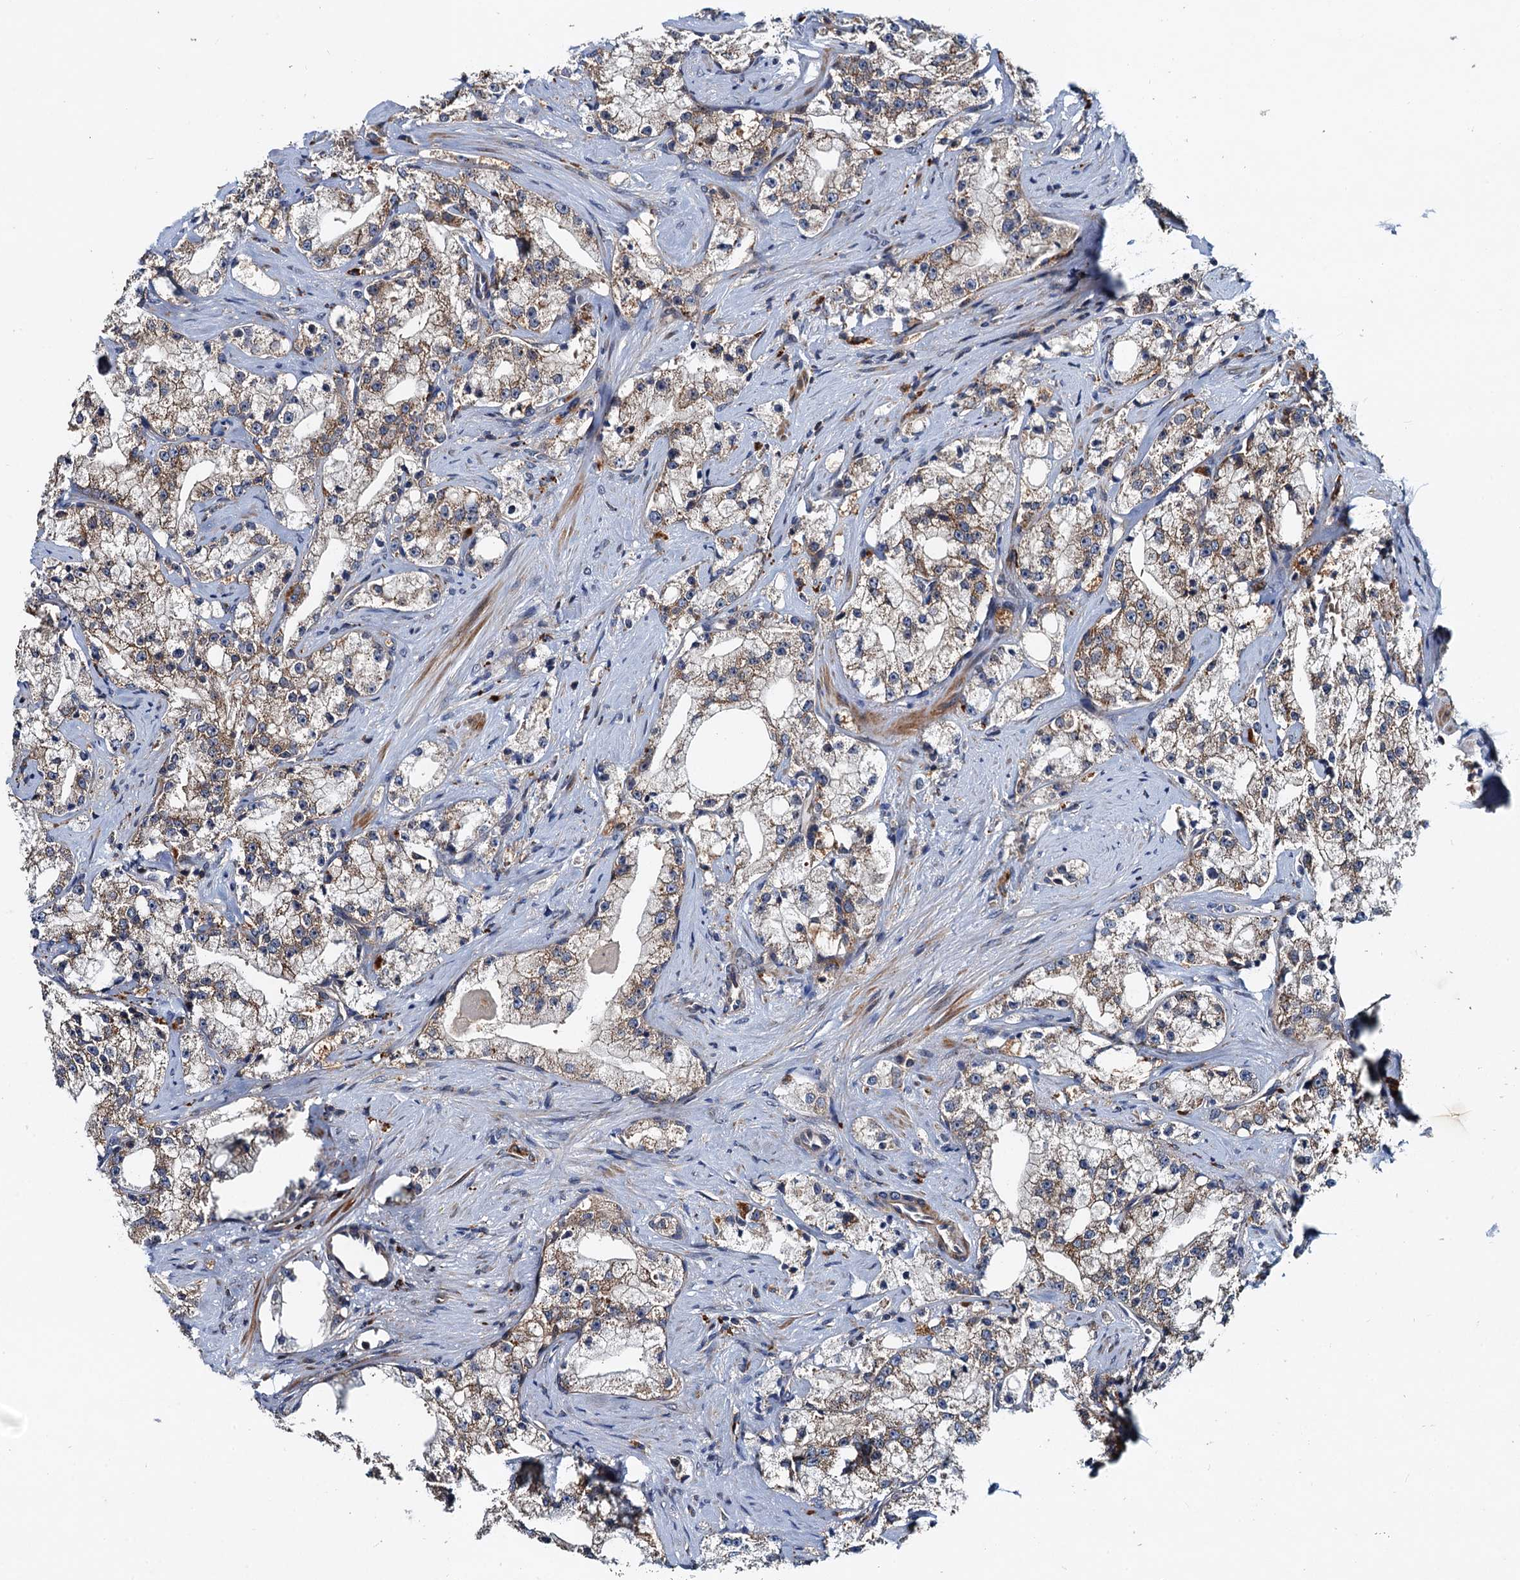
{"staining": {"intensity": "moderate", "quantity": "25%-75%", "location": "cytoplasmic/membranous"}, "tissue": "prostate cancer", "cell_type": "Tumor cells", "image_type": "cancer", "snomed": [{"axis": "morphology", "description": "Adenocarcinoma, High grade"}, {"axis": "topography", "description": "Prostate"}], "caption": "Tumor cells reveal moderate cytoplasmic/membranous expression in approximately 25%-75% of cells in prostate adenocarcinoma (high-grade).", "gene": "EFL1", "patient": {"sex": "male", "age": 64}}